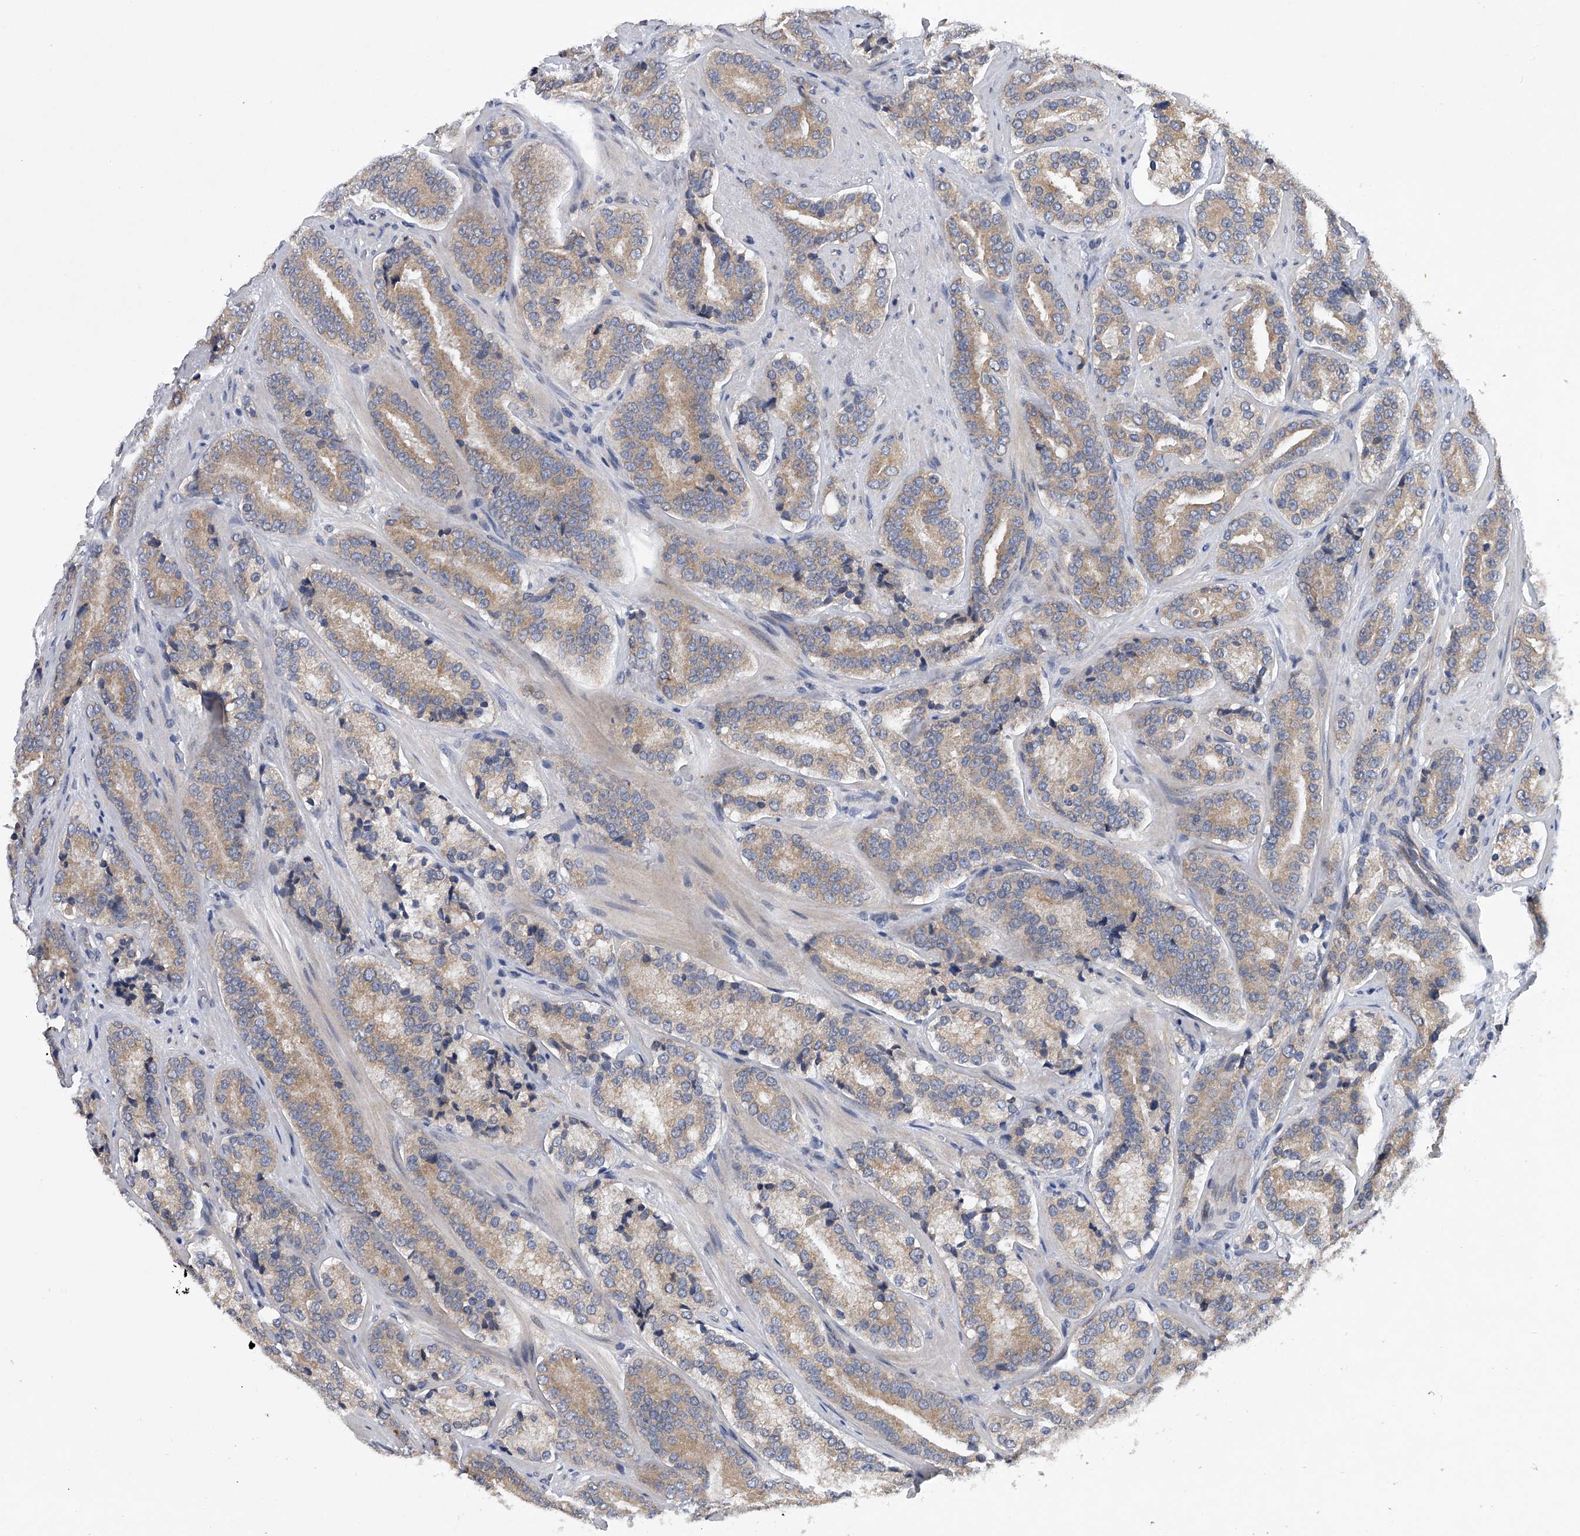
{"staining": {"intensity": "weak", "quantity": ">75%", "location": "cytoplasmic/membranous"}, "tissue": "prostate cancer", "cell_type": "Tumor cells", "image_type": "cancer", "snomed": [{"axis": "morphology", "description": "Adenocarcinoma, High grade"}, {"axis": "topography", "description": "Prostate"}], "caption": "Tumor cells show weak cytoplasmic/membranous staining in approximately >75% of cells in prostate high-grade adenocarcinoma.", "gene": "RNF5", "patient": {"sex": "male", "age": 60}}